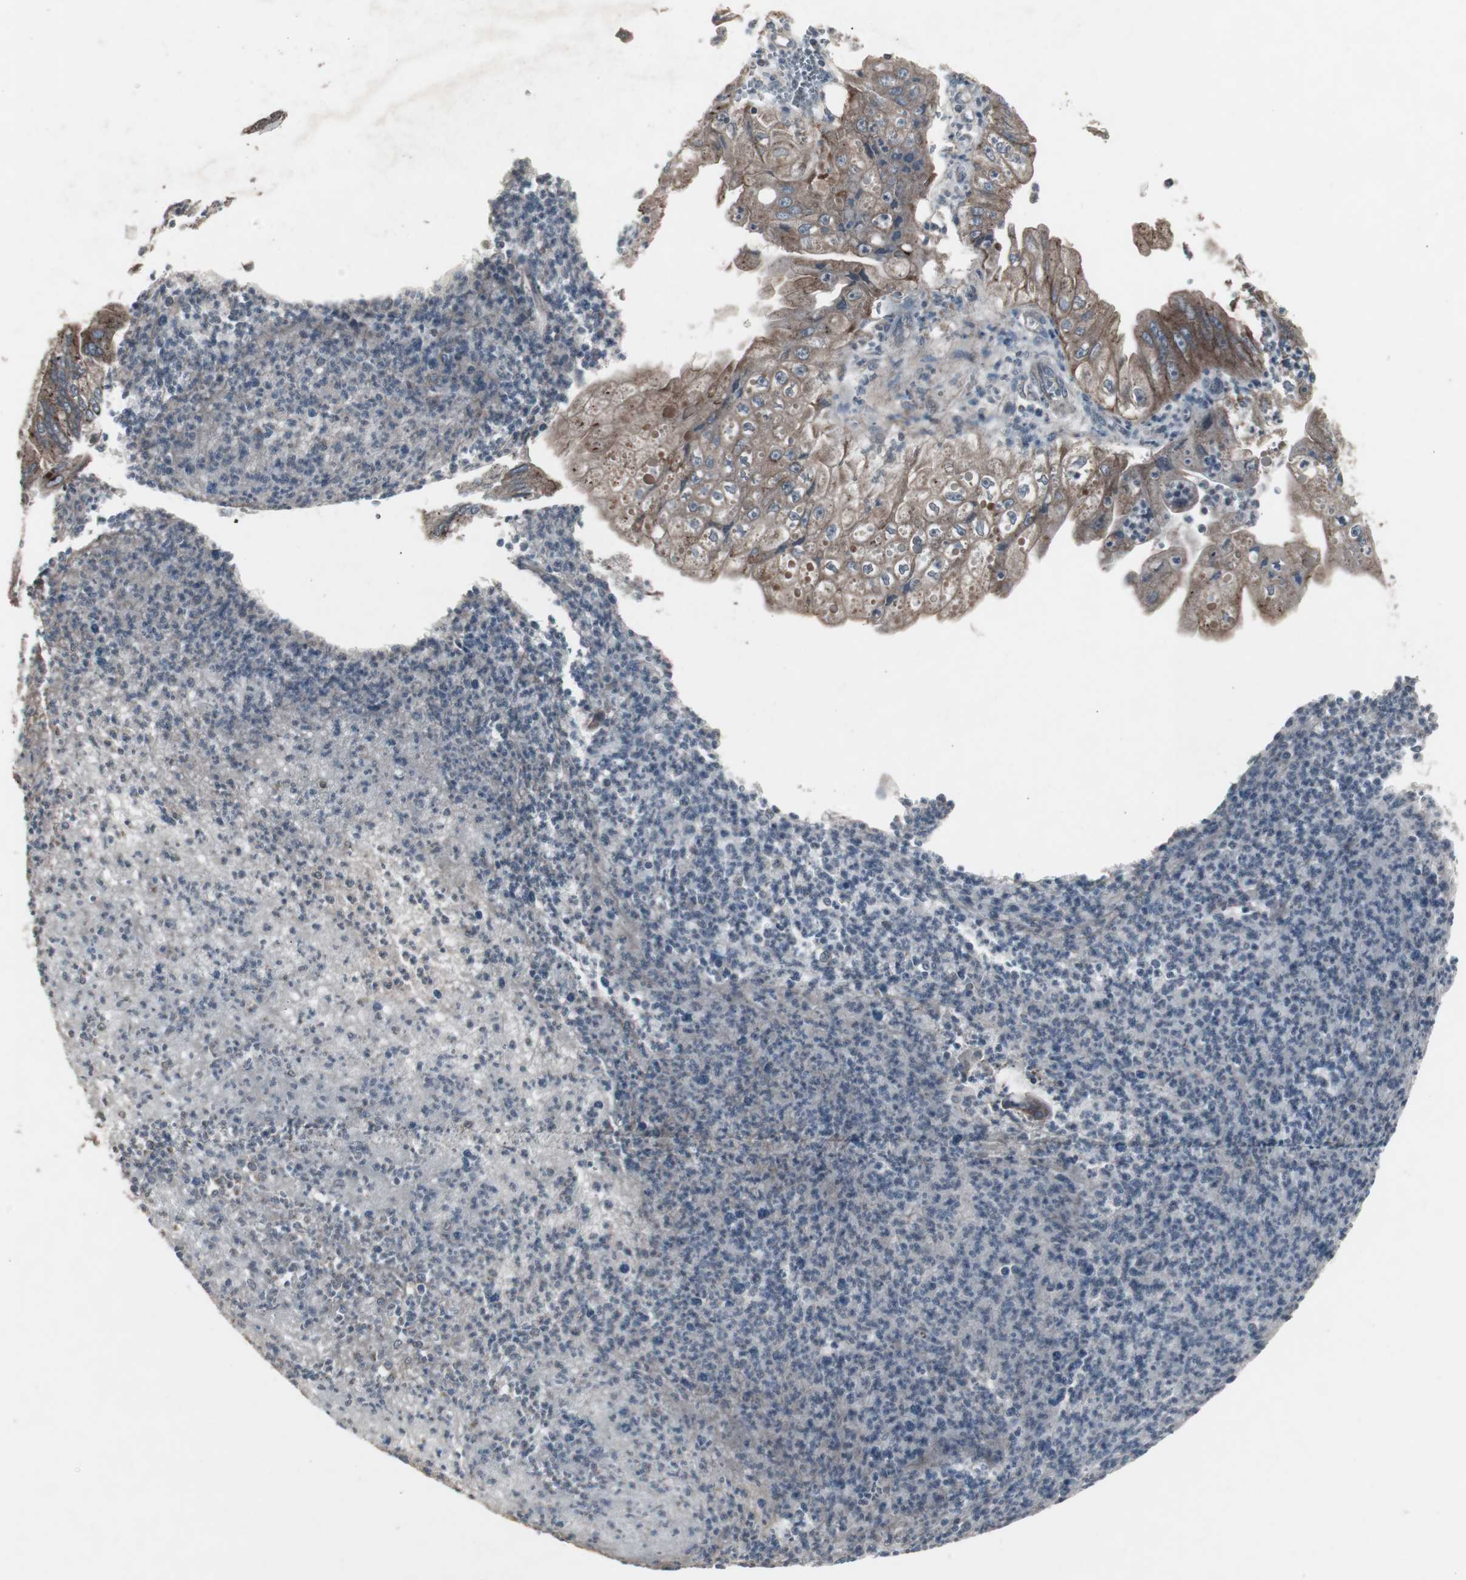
{"staining": {"intensity": "moderate", "quantity": "<25%", "location": "cytoplasmic/membranous"}, "tissue": "pancreatic cancer", "cell_type": "Tumor cells", "image_type": "cancer", "snomed": [{"axis": "morphology", "description": "Normal tissue, NOS"}, {"axis": "topography", "description": "Lymph node"}], "caption": "This micrograph shows IHC staining of pancreatic cancer, with low moderate cytoplasmic/membranous staining in about <25% of tumor cells.", "gene": "SSTR2", "patient": {"sex": "male", "age": 50}}